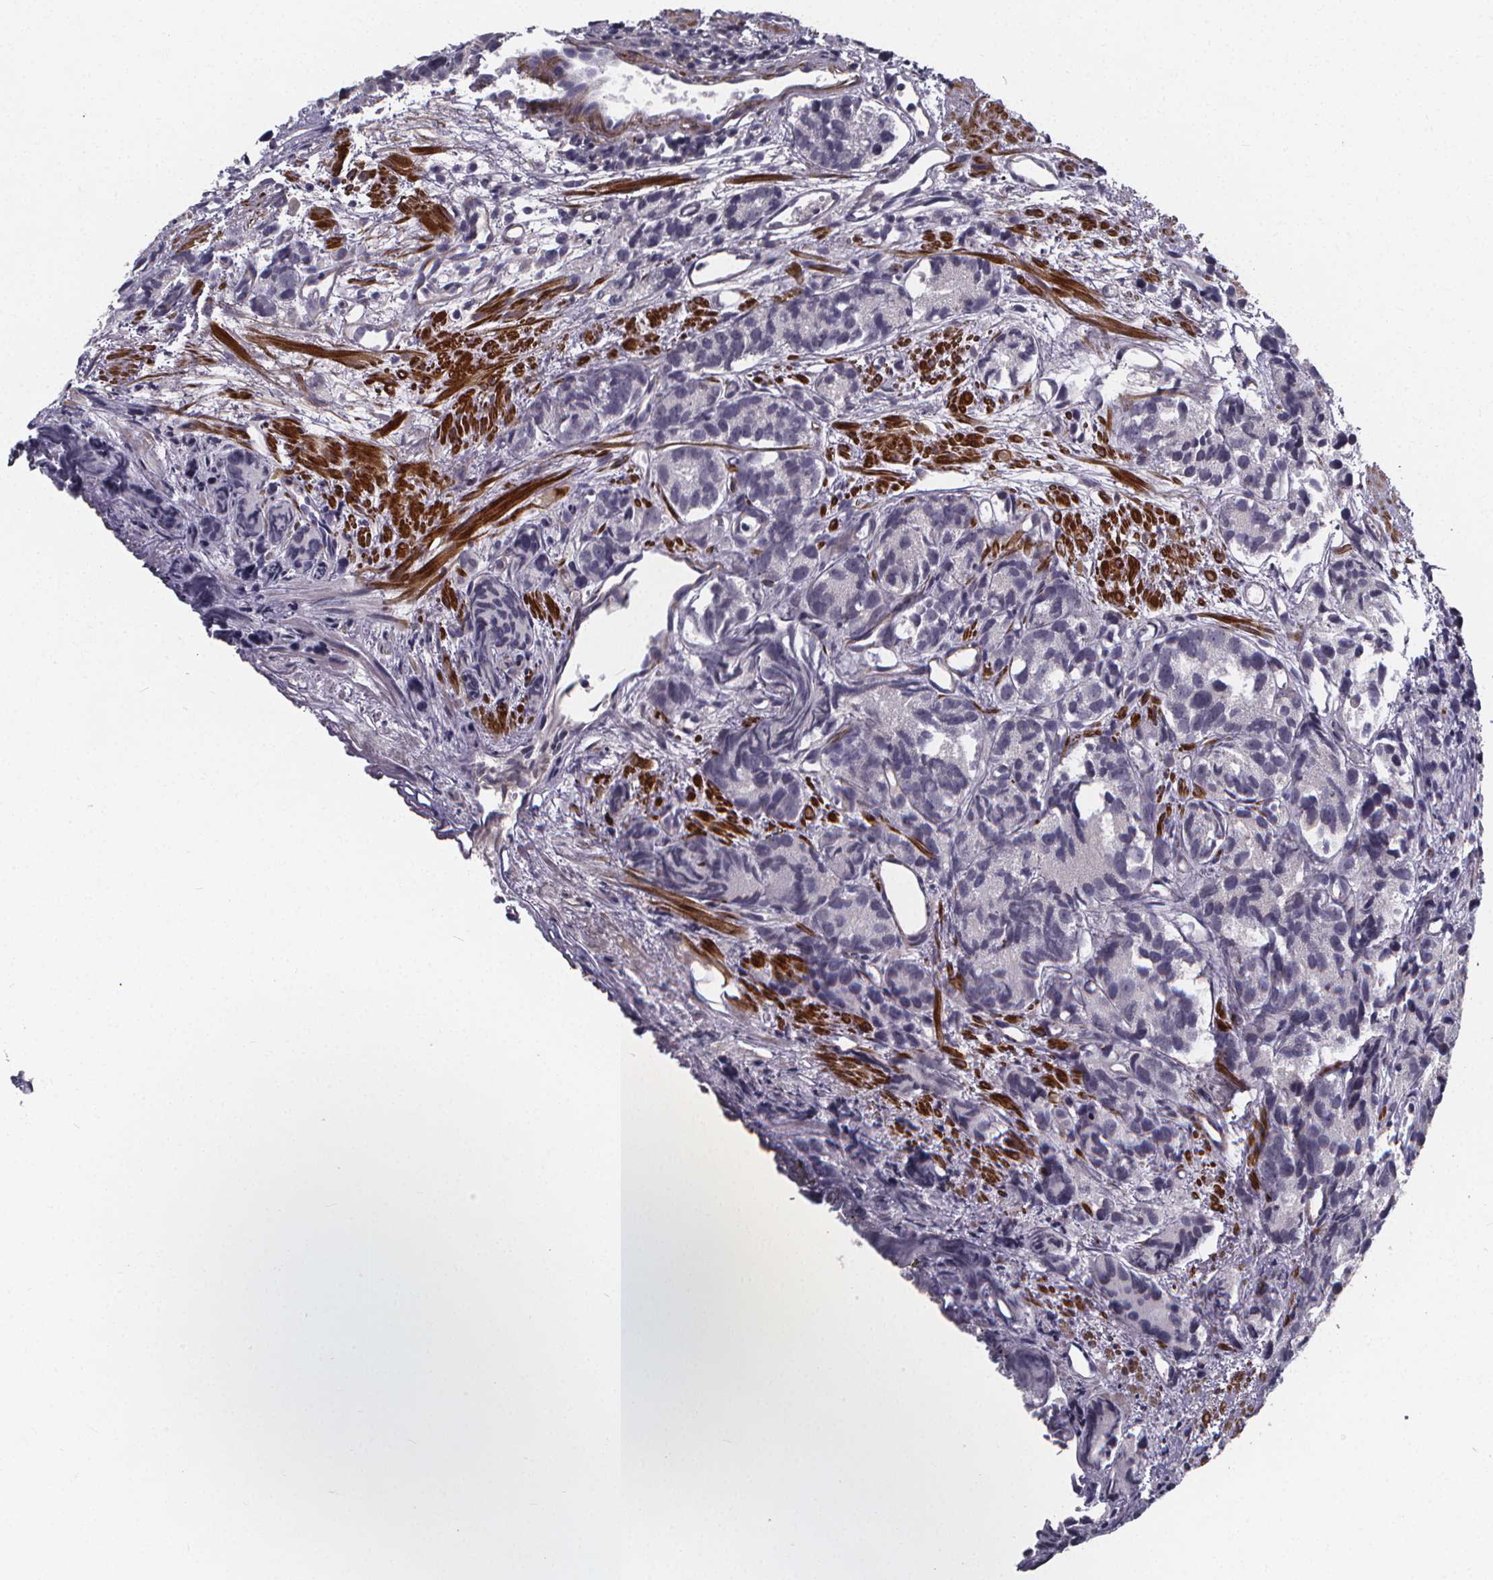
{"staining": {"intensity": "negative", "quantity": "none", "location": "none"}, "tissue": "prostate cancer", "cell_type": "Tumor cells", "image_type": "cancer", "snomed": [{"axis": "morphology", "description": "Adenocarcinoma, High grade"}, {"axis": "topography", "description": "Prostate"}], "caption": "Immunohistochemical staining of prostate cancer demonstrates no significant staining in tumor cells. (Stains: DAB immunohistochemistry (IHC) with hematoxylin counter stain, Microscopy: brightfield microscopy at high magnification).", "gene": "FBXW2", "patient": {"sex": "male", "age": 77}}